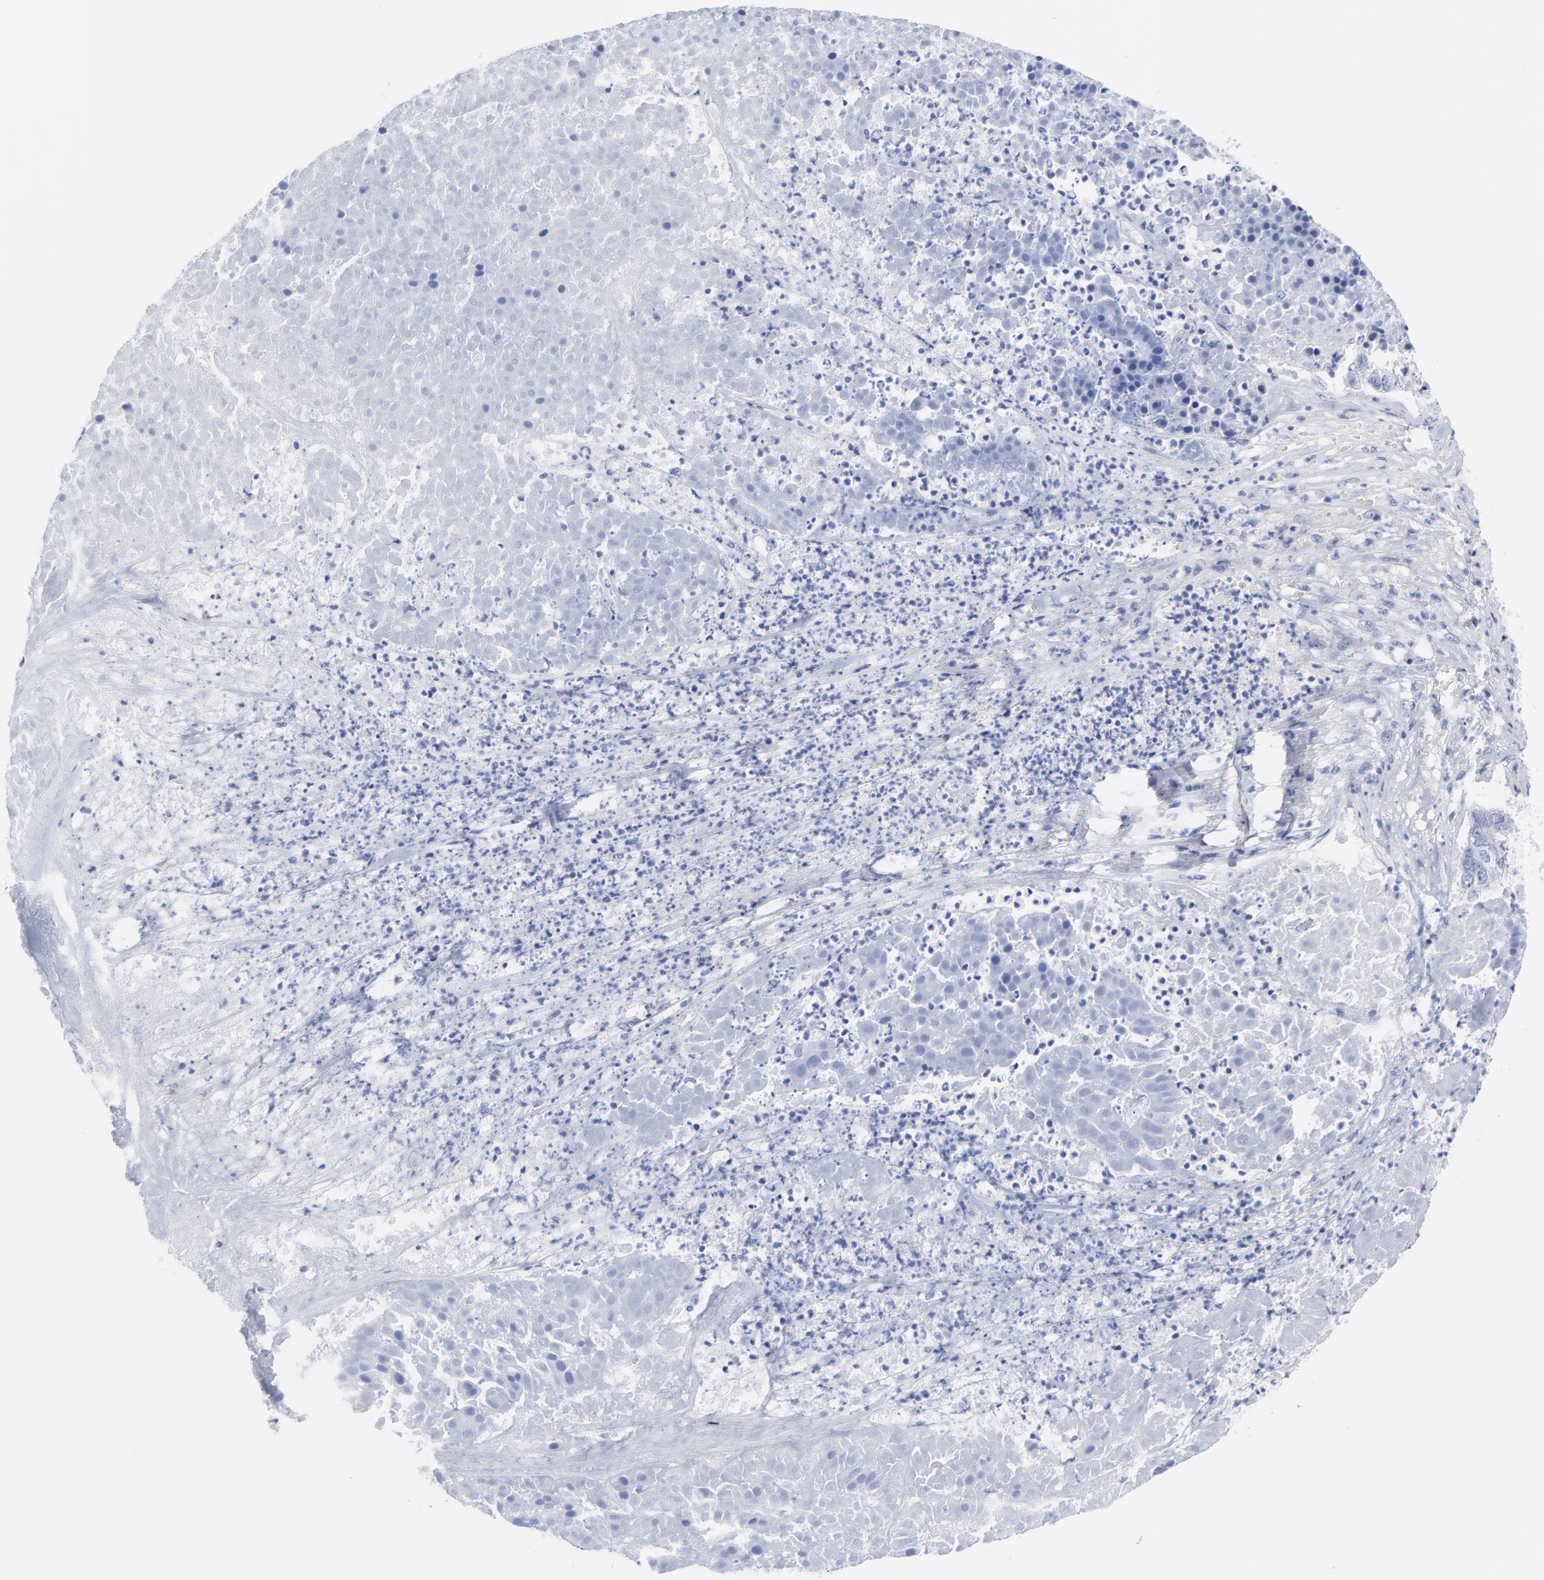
{"staining": {"intensity": "negative", "quantity": "none", "location": "none"}, "tissue": "pancreatic cancer", "cell_type": "Tumor cells", "image_type": "cancer", "snomed": [{"axis": "morphology", "description": "Adenocarcinoma, NOS"}, {"axis": "topography", "description": "Pancreas"}], "caption": "Immunohistochemical staining of human pancreatic cancer reveals no significant expression in tumor cells. (Immunohistochemistry, brightfield microscopy, high magnification).", "gene": "CNTN3", "patient": {"sex": "male", "age": 50}}